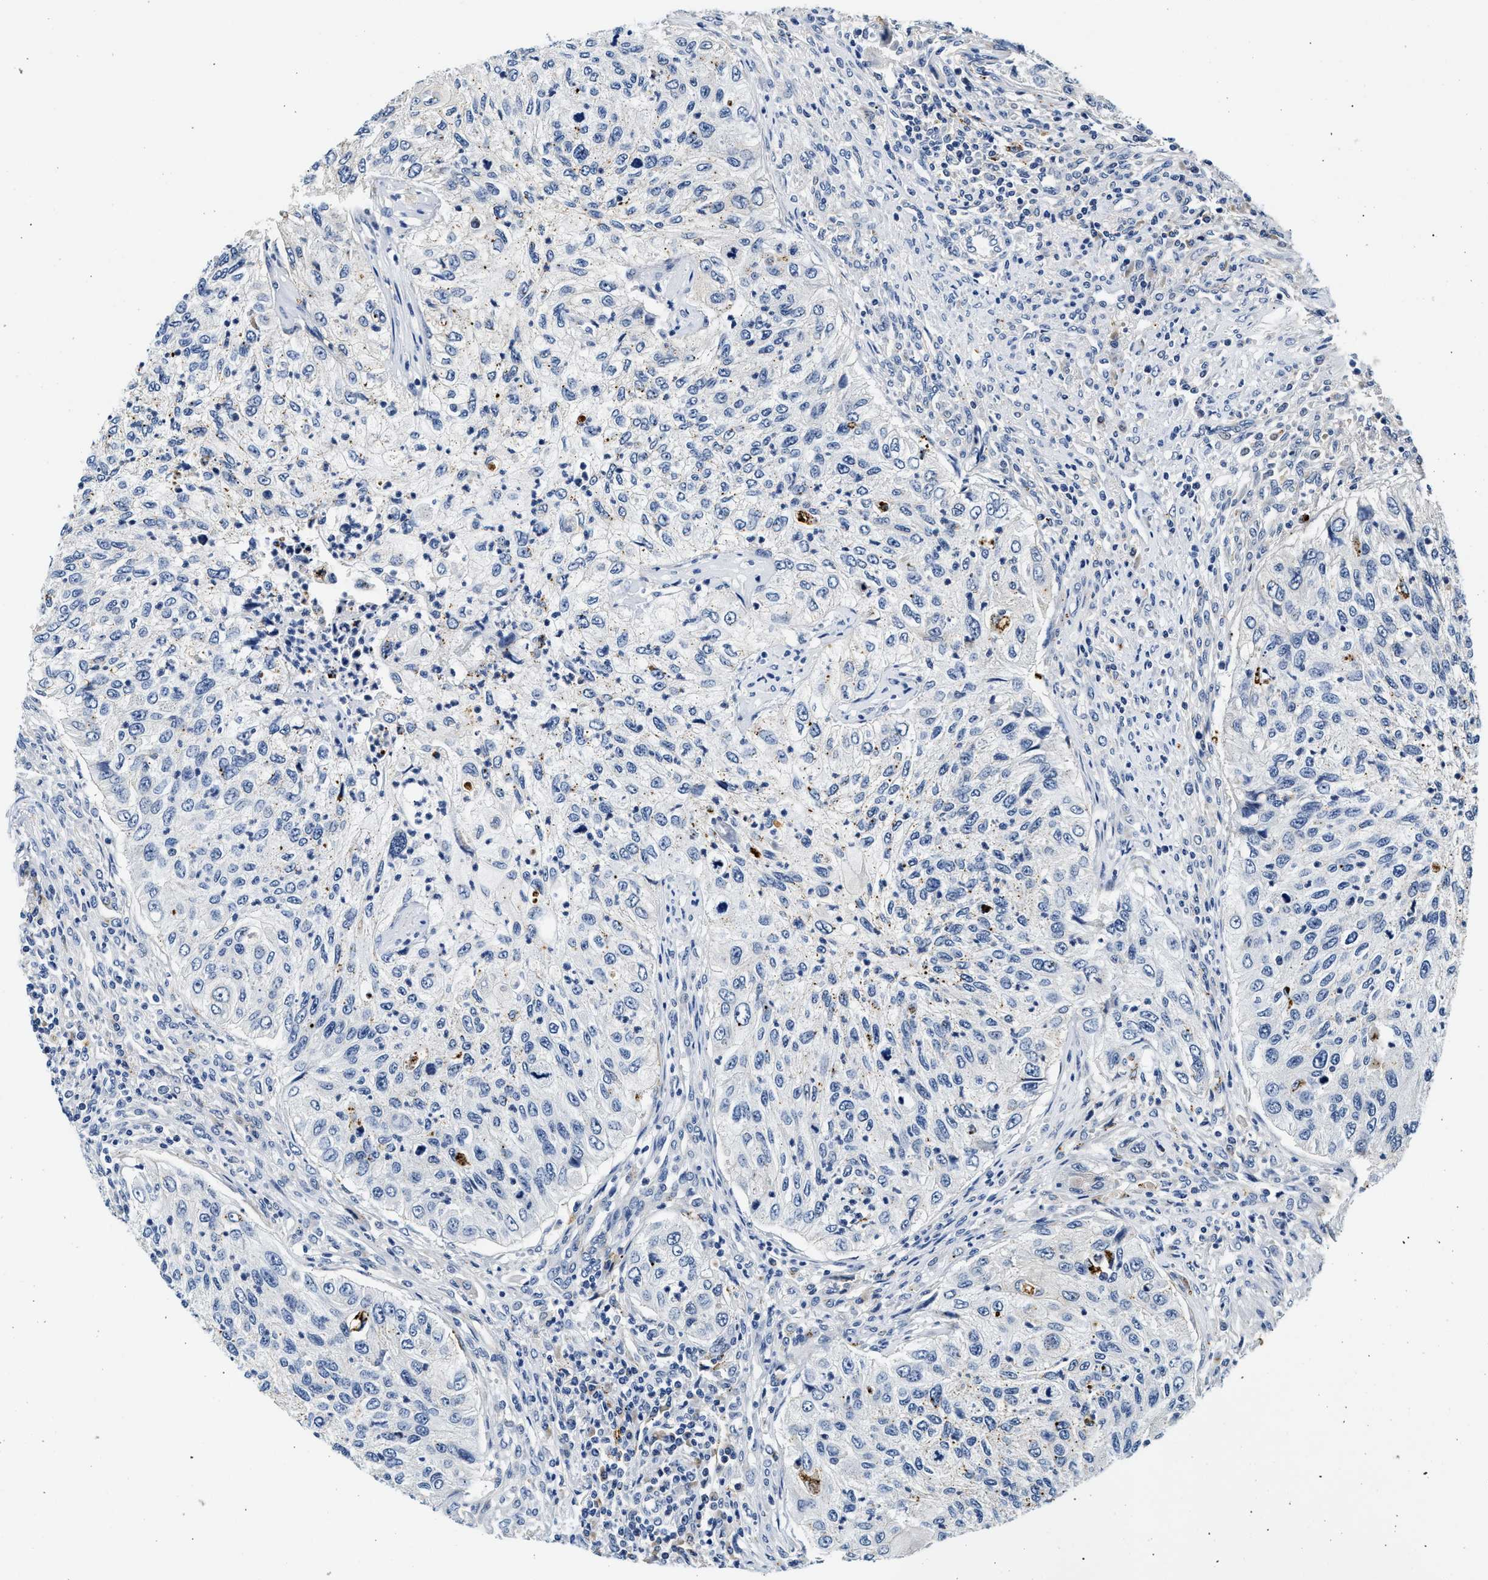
{"staining": {"intensity": "negative", "quantity": "none", "location": "none"}, "tissue": "urothelial cancer", "cell_type": "Tumor cells", "image_type": "cancer", "snomed": [{"axis": "morphology", "description": "Urothelial carcinoma, High grade"}, {"axis": "topography", "description": "Urinary bladder"}], "caption": "Photomicrograph shows no significant protein staining in tumor cells of urothelial carcinoma (high-grade). The staining was performed using DAB (3,3'-diaminobenzidine) to visualize the protein expression in brown, while the nuclei were stained in blue with hematoxylin (Magnification: 20x).", "gene": "MED22", "patient": {"sex": "female", "age": 60}}